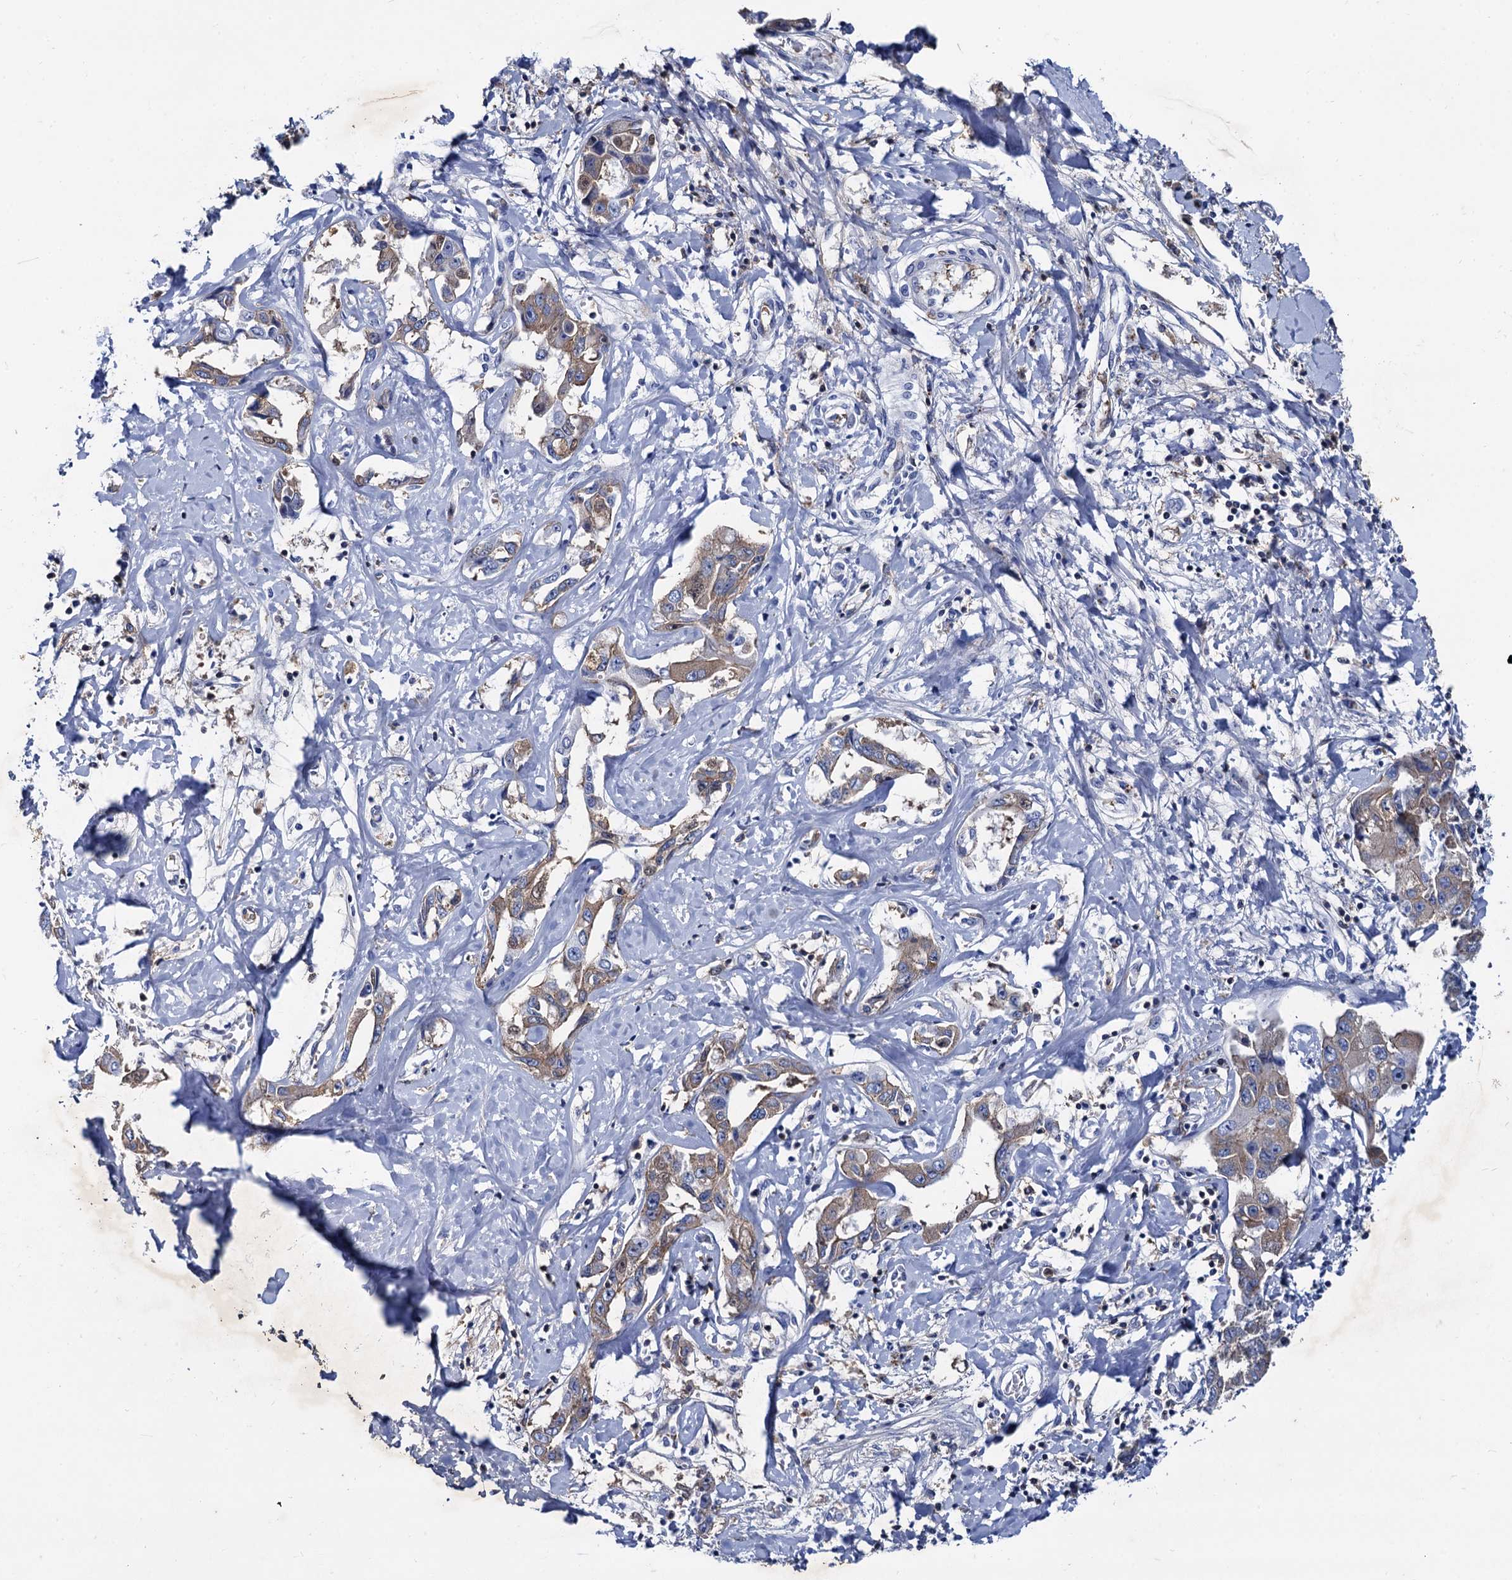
{"staining": {"intensity": "moderate", "quantity": ">75%", "location": "cytoplasmic/membranous"}, "tissue": "liver cancer", "cell_type": "Tumor cells", "image_type": "cancer", "snomed": [{"axis": "morphology", "description": "Cholangiocarcinoma"}, {"axis": "topography", "description": "Liver"}], "caption": "A medium amount of moderate cytoplasmic/membranous expression is seen in about >75% of tumor cells in liver cancer (cholangiocarcinoma) tissue.", "gene": "TMEM72", "patient": {"sex": "male", "age": 59}}